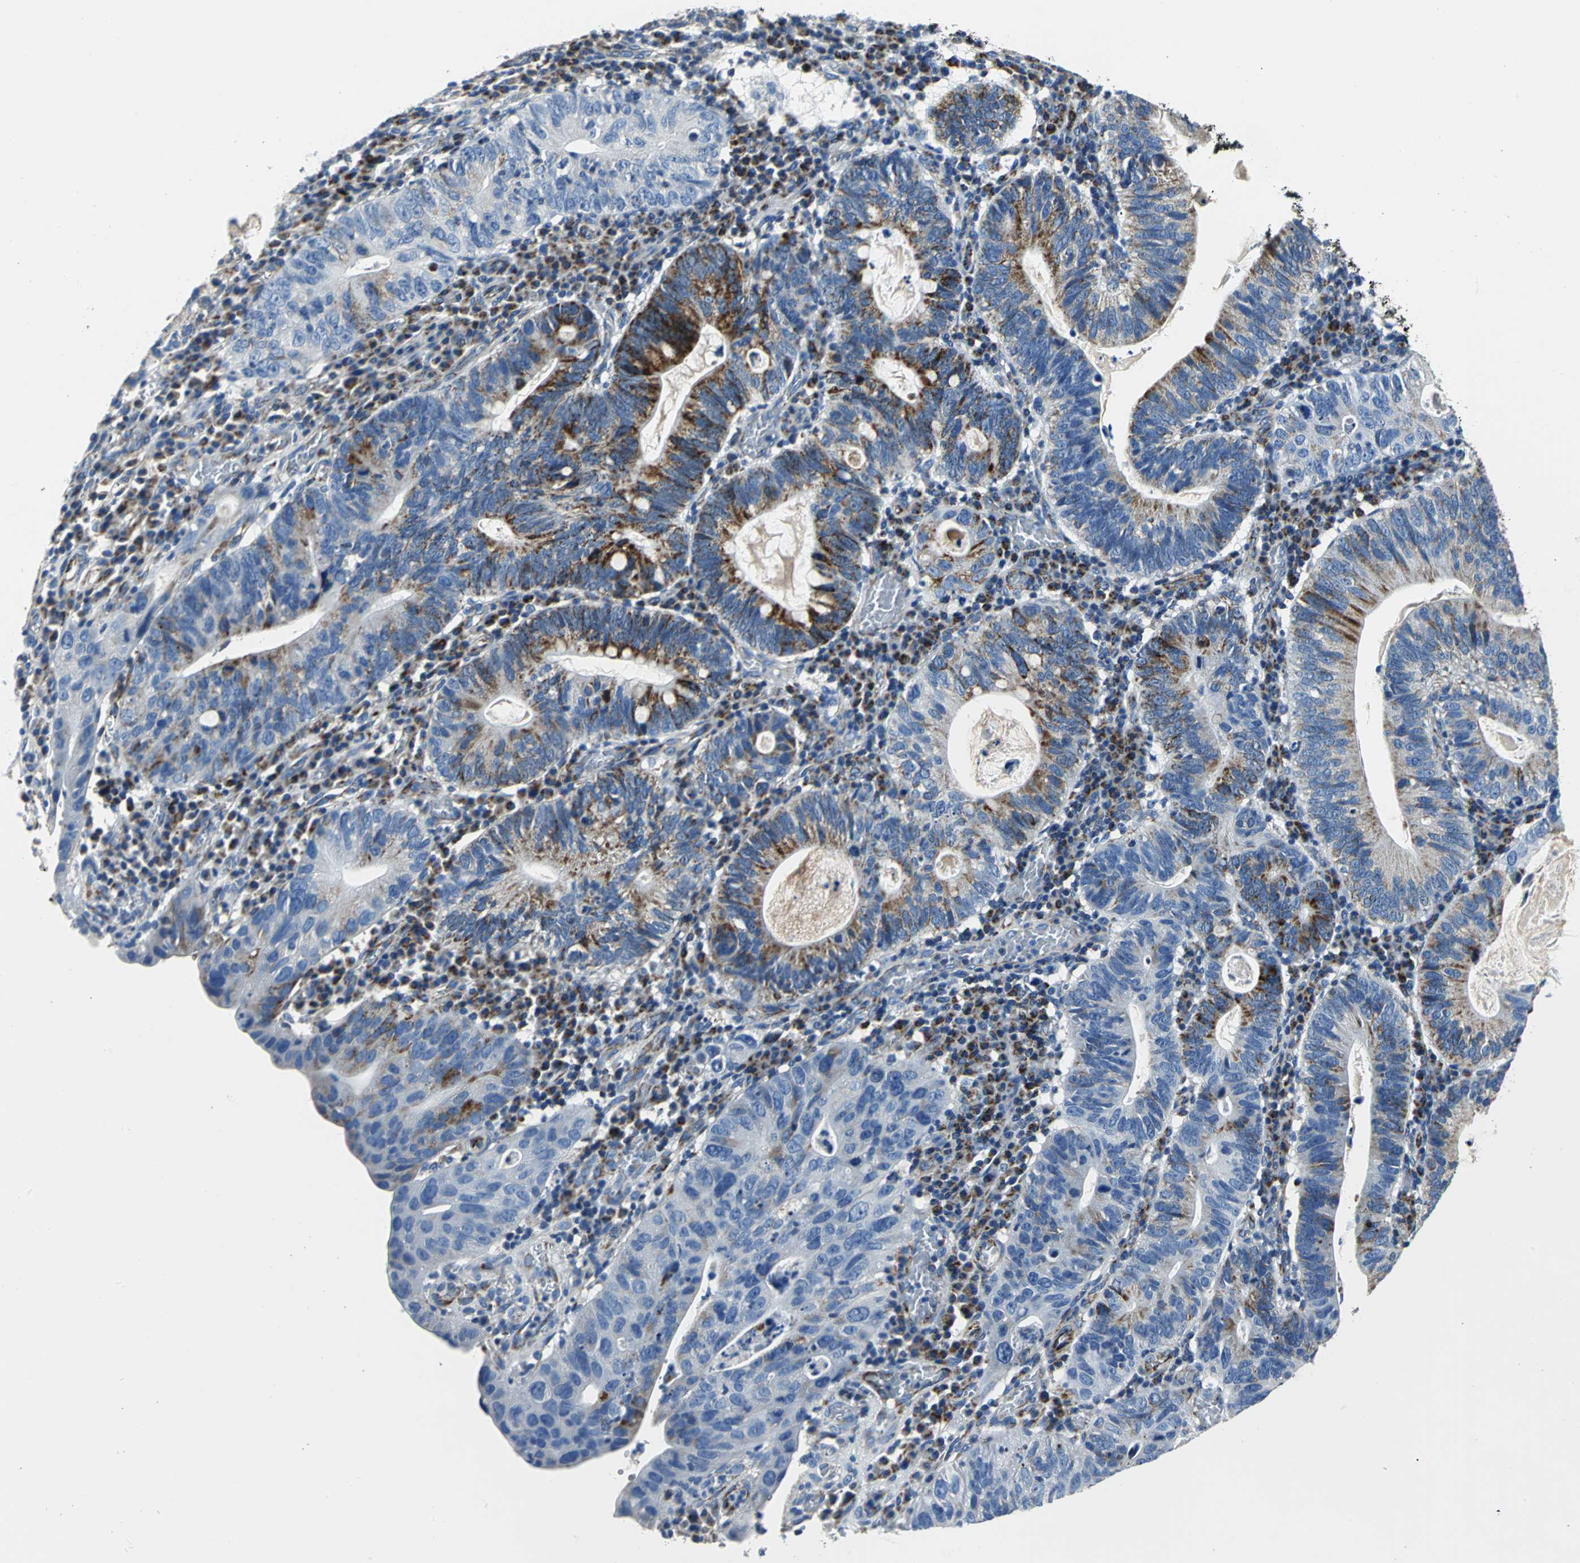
{"staining": {"intensity": "strong", "quantity": "<25%", "location": "cytoplasmic/membranous"}, "tissue": "stomach cancer", "cell_type": "Tumor cells", "image_type": "cancer", "snomed": [{"axis": "morphology", "description": "Adenocarcinoma, NOS"}, {"axis": "topography", "description": "Stomach"}], "caption": "Protein expression by IHC displays strong cytoplasmic/membranous staining in about <25% of tumor cells in adenocarcinoma (stomach). Ihc stains the protein in brown and the nuclei are stained blue.", "gene": "IFI6", "patient": {"sex": "male", "age": 59}}